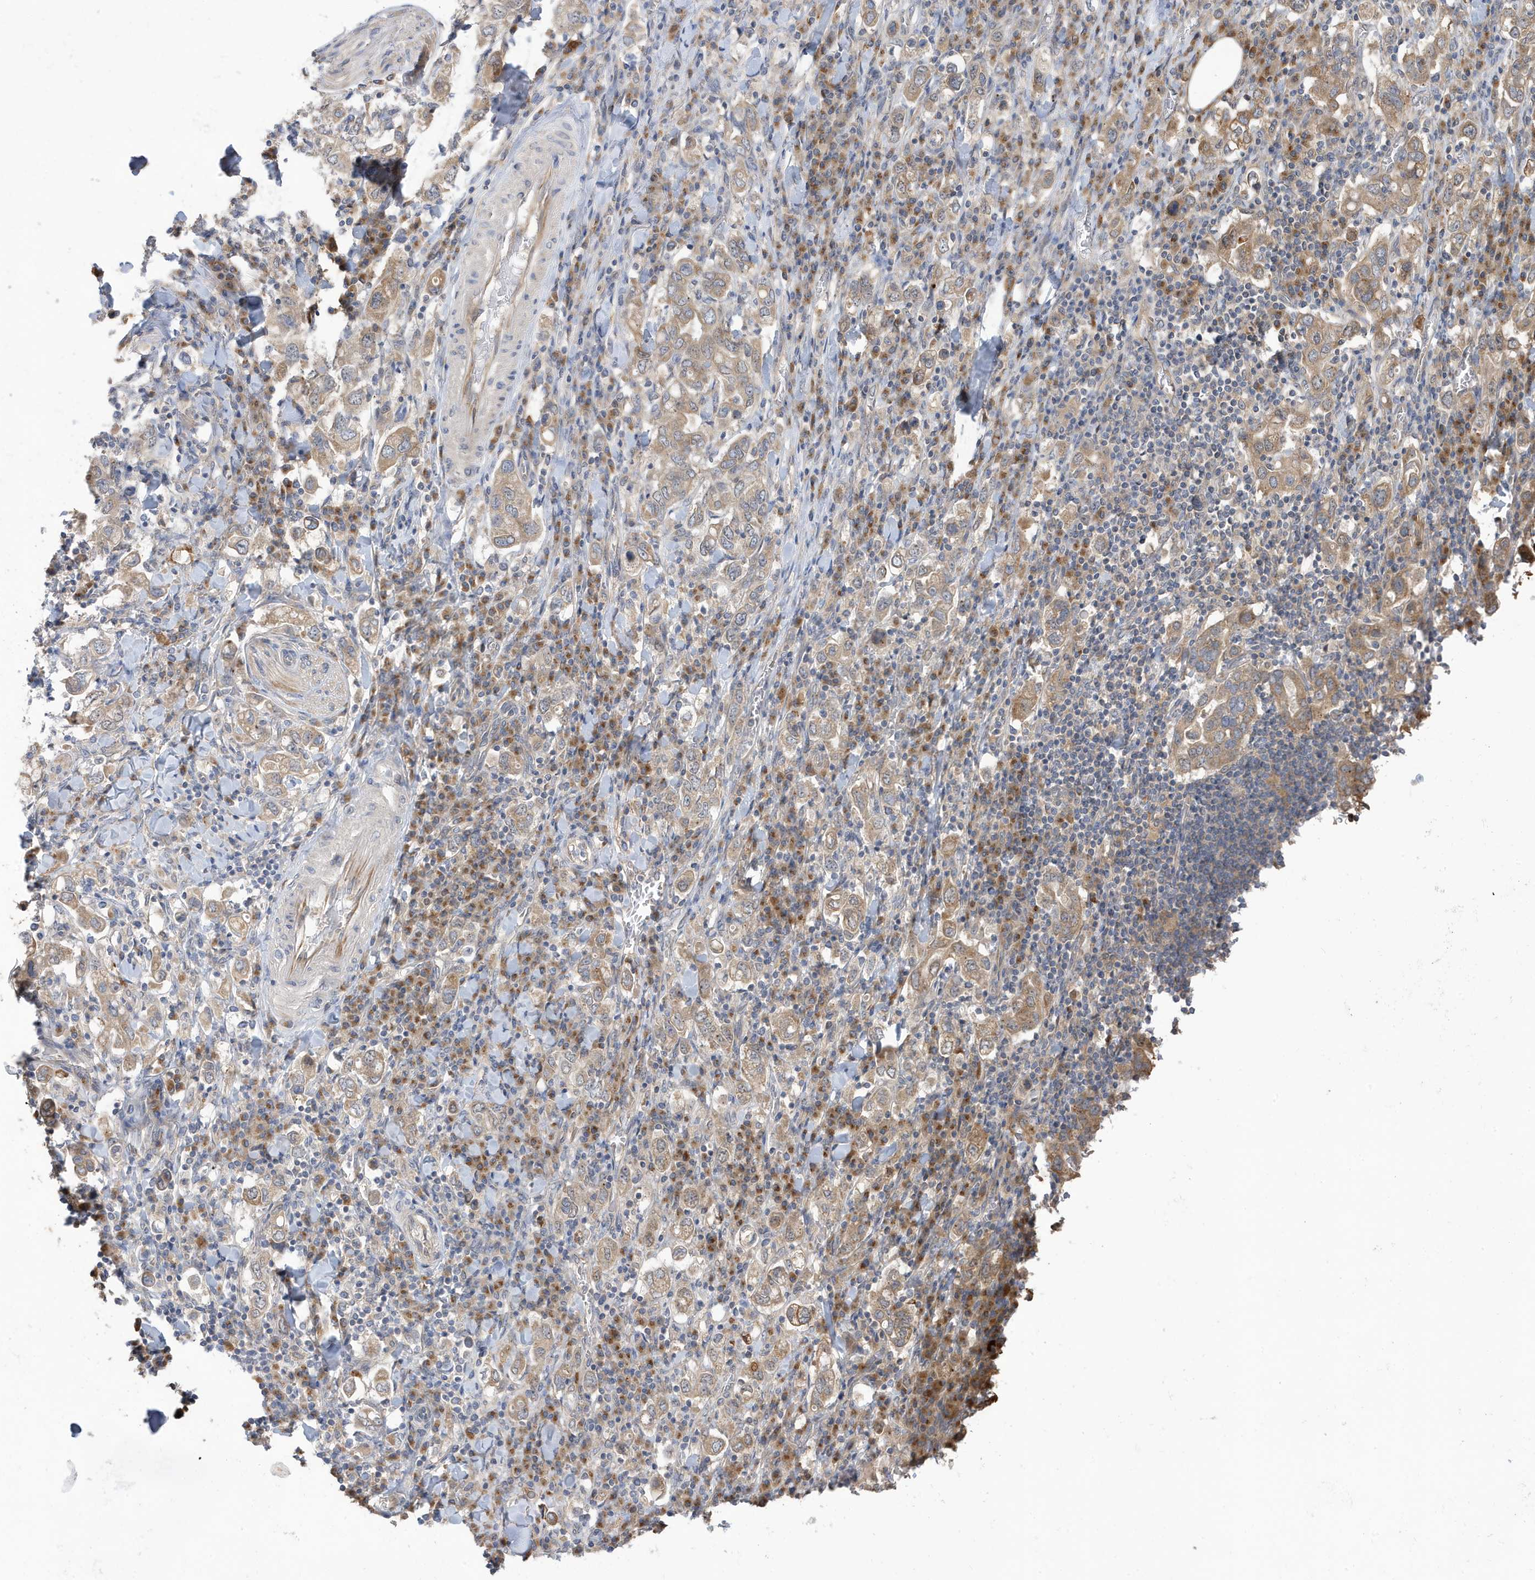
{"staining": {"intensity": "weak", "quantity": "25%-75%", "location": "cytoplasmic/membranous"}, "tissue": "stomach cancer", "cell_type": "Tumor cells", "image_type": "cancer", "snomed": [{"axis": "morphology", "description": "Adenocarcinoma, NOS"}, {"axis": "topography", "description": "Stomach, upper"}], "caption": "Immunohistochemical staining of human adenocarcinoma (stomach) shows weak cytoplasmic/membranous protein expression in about 25%-75% of tumor cells.", "gene": "LAPTM4A", "patient": {"sex": "male", "age": 62}}